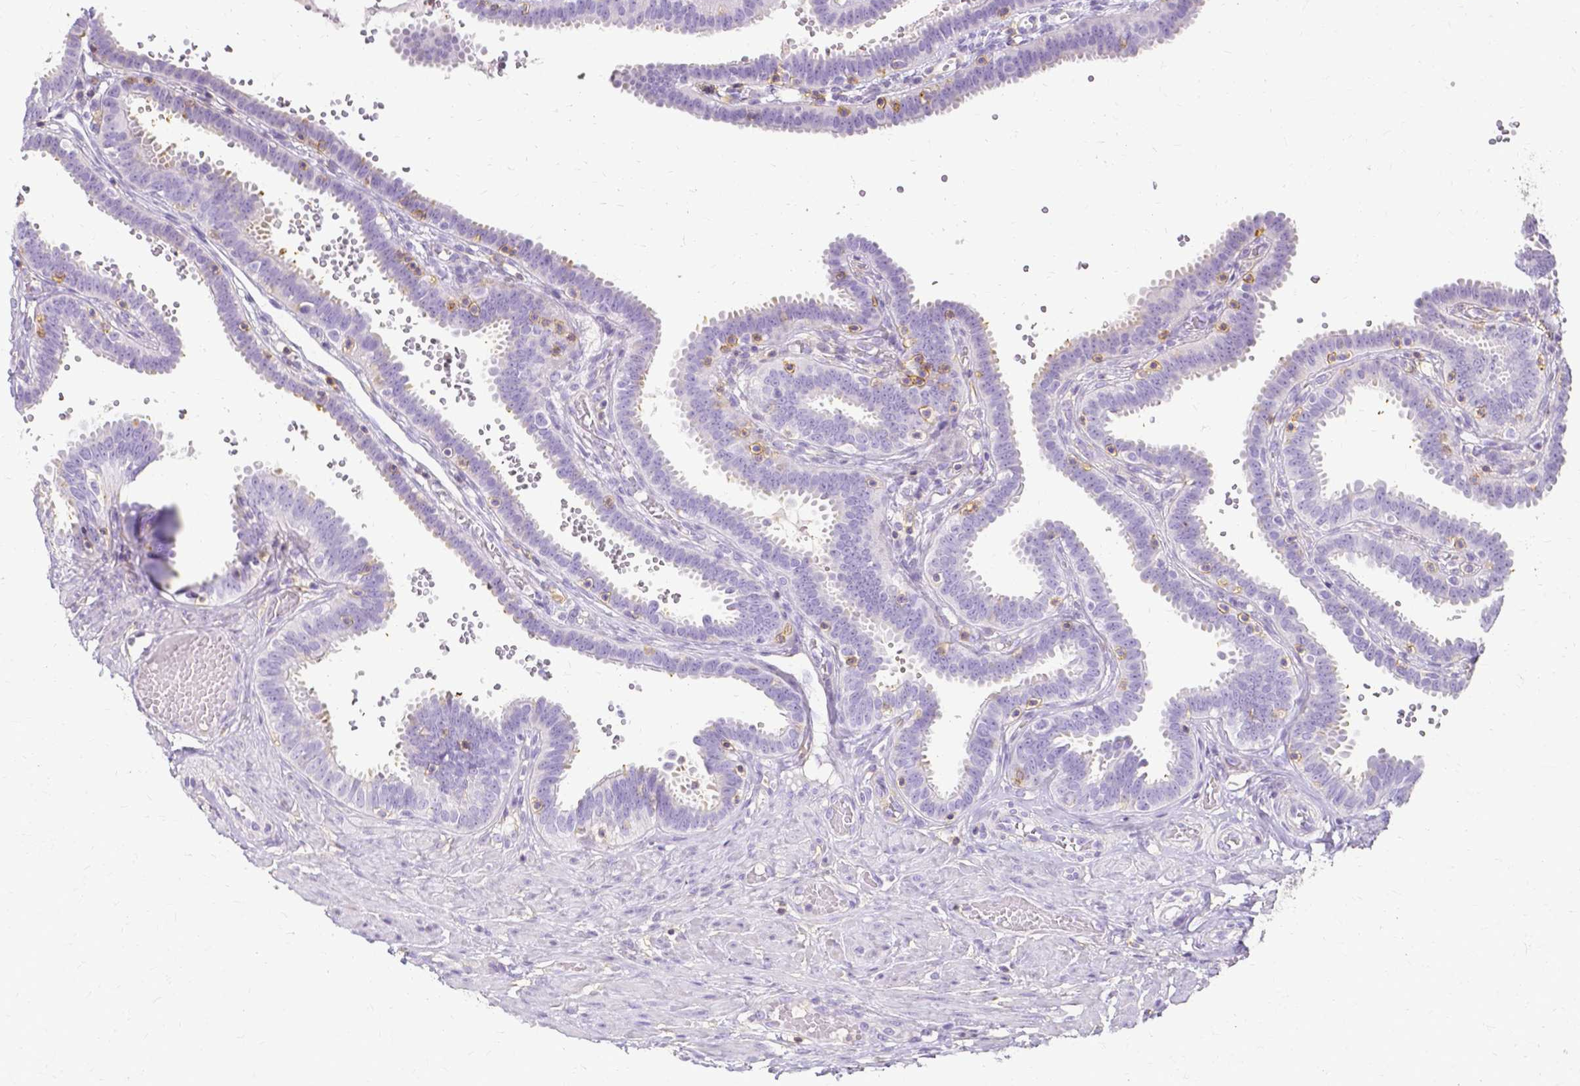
{"staining": {"intensity": "weak", "quantity": "<25%", "location": "cytoplasmic/membranous"}, "tissue": "fallopian tube", "cell_type": "Glandular cells", "image_type": "normal", "snomed": [{"axis": "morphology", "description": "Normal tissue, NOS"}, {"axis": "topography", "description": "Fallopian tube"}], "caption": "This is an IHC image of benign human fallopian tube. There is no positivity in glandular cells.", "gene": "HSPA12A", "patient": {"sex": "female", "age": 37}}